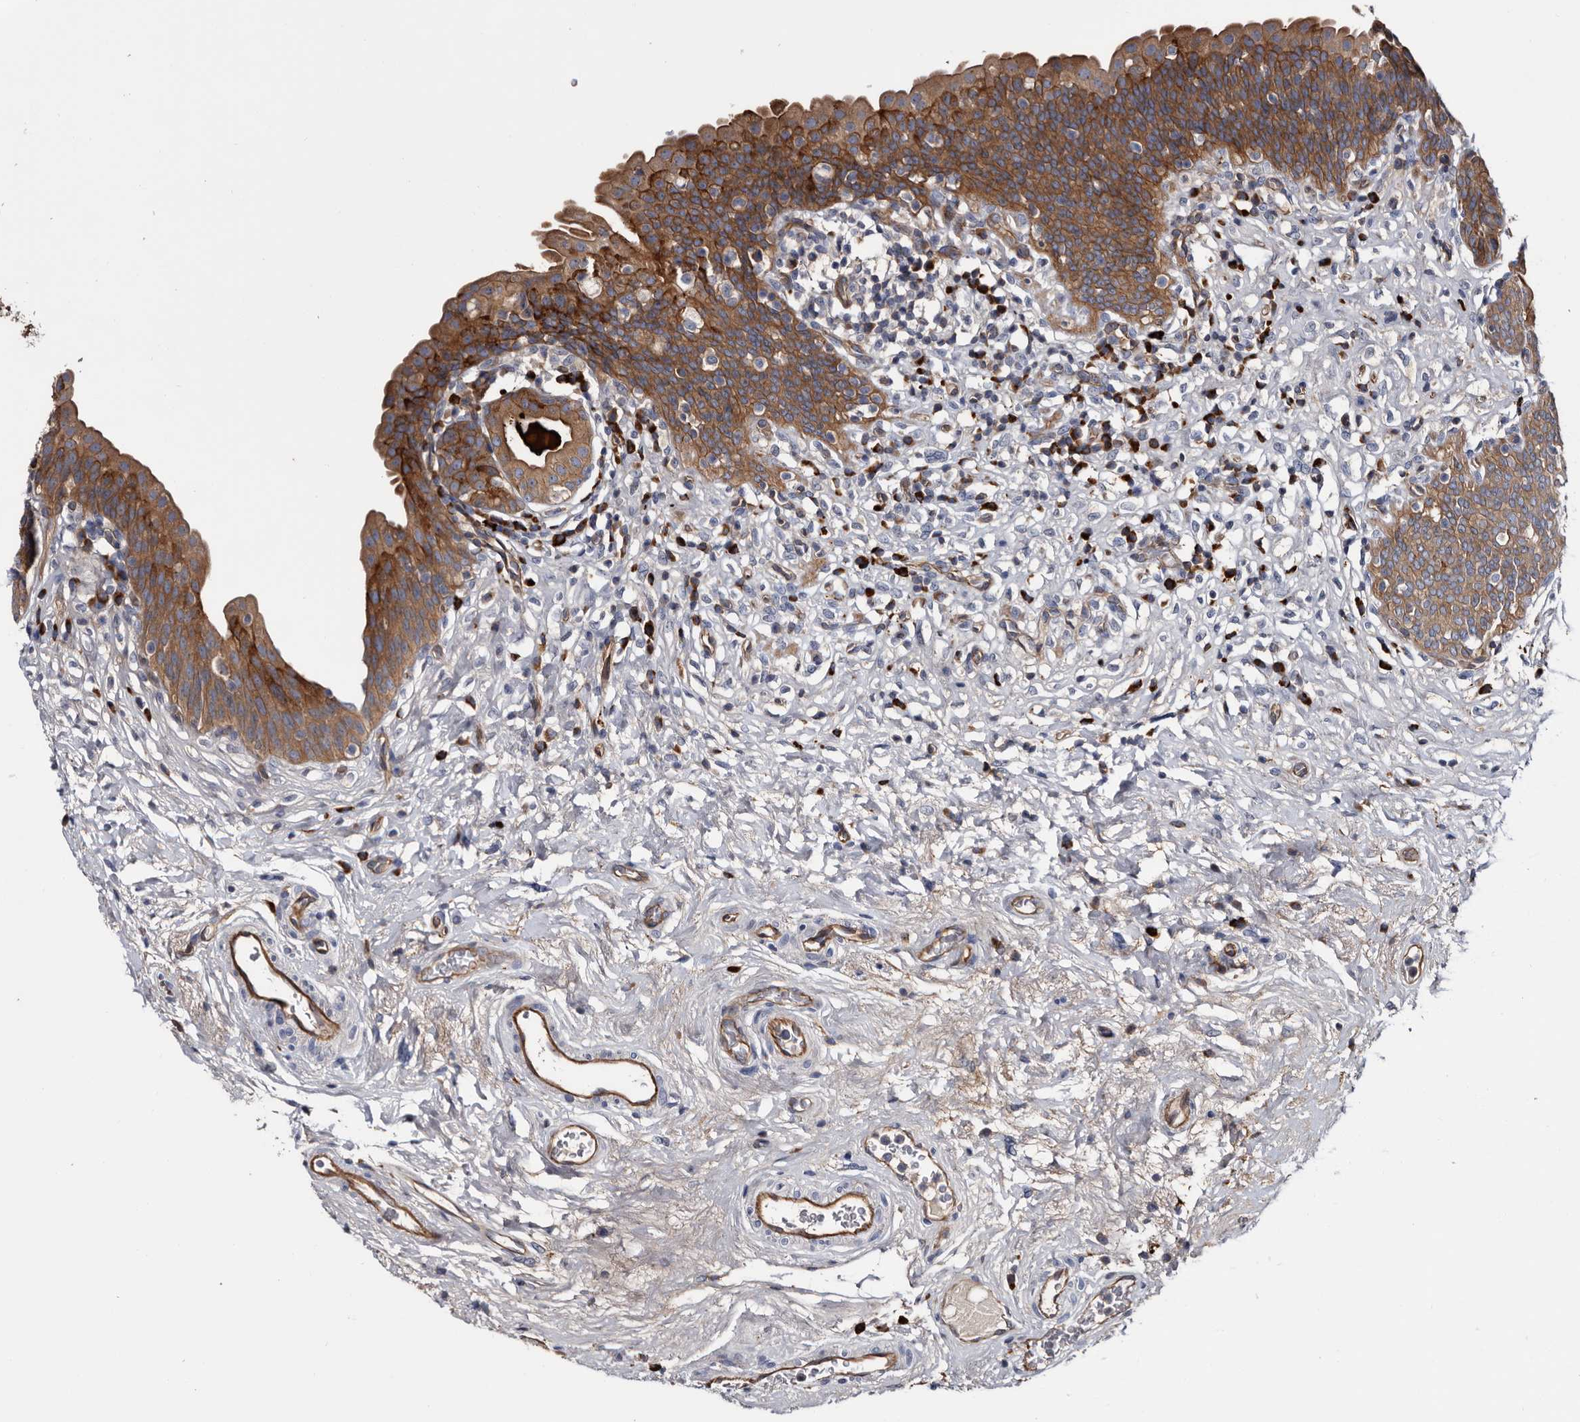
{"staining": {"intensity": "moderate", "quantity": ">75%", "location": "cytoplasmic/membranous"}, "tissue": "urinary bladder", "cell_type": "Urothelial cells", "image_type": "normal", "snomed": [{"axis": "morphology", "description": "Normal tissue, NOS"}, {"axis": "topography", "description": "Urinary bladder"}], "caption": "High-power microscopy captured an immunohistochemistry (IHC) micrograph of normal urinary bladder, revealing moderate cytoplasmic/membranous positivity in about >75% of urothelial cells.", "gene": "TSPAN17", "patient": {"sex": "male", "age": 83}}